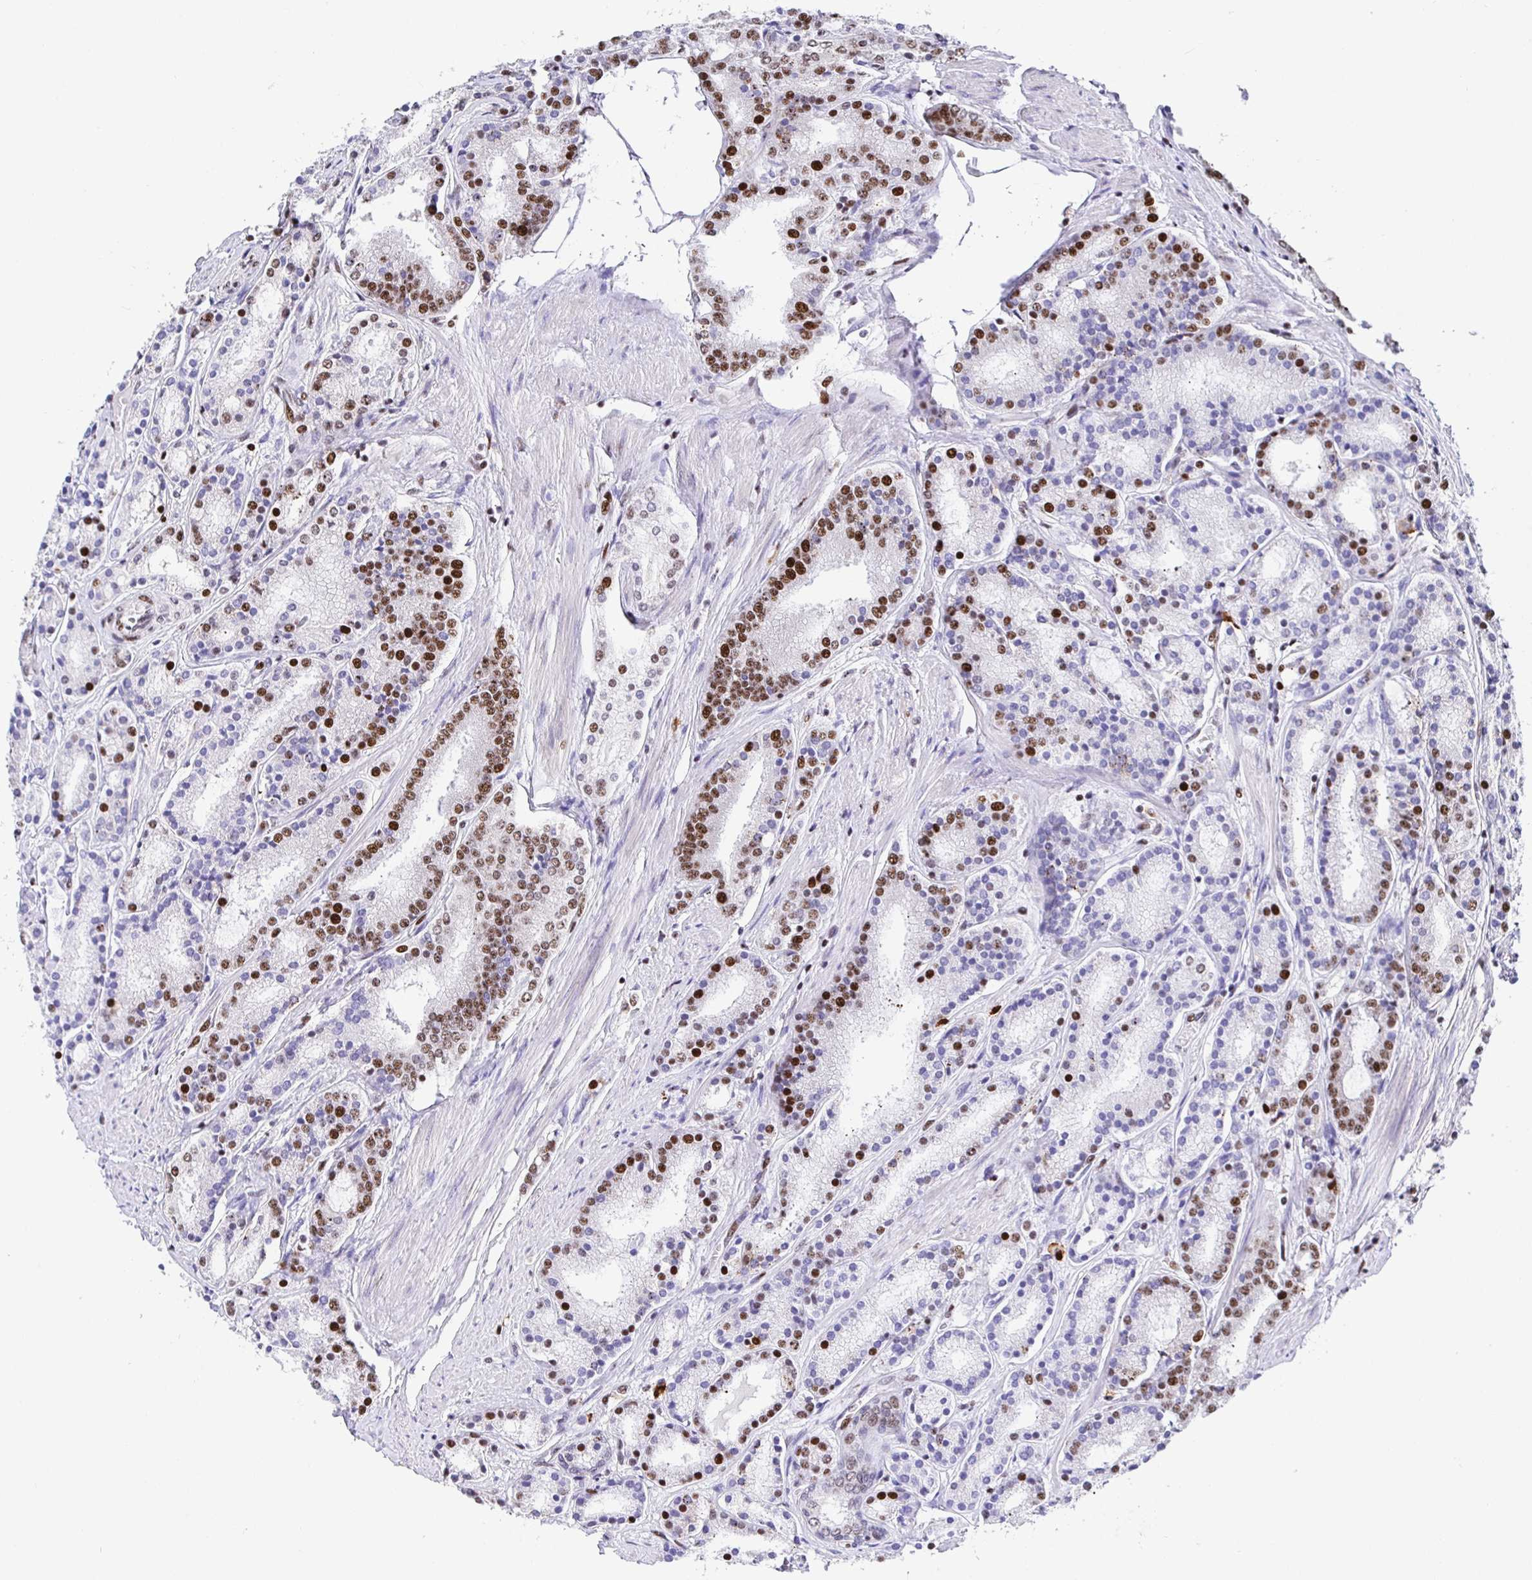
{"staining": {"intensity": "moderate", "quantity": "25%-75%", "location": "nuclear"}, "tissue": "prostate cancer", "cell_type": "Tumor cells", "image_type": "cancer", "snomed": [{"axis": "morphology", "description": "Adenocarcinoma, High grade"}, {"axis": "topography", "description": "Prostate"}], "caption": "Human adenocarcinoma (high-grade) (prostate) stained with a protein marker displays moderate staining in tumor cells.", "gene": "SETD5", "patient": {"sex": "male", "age": 63}}